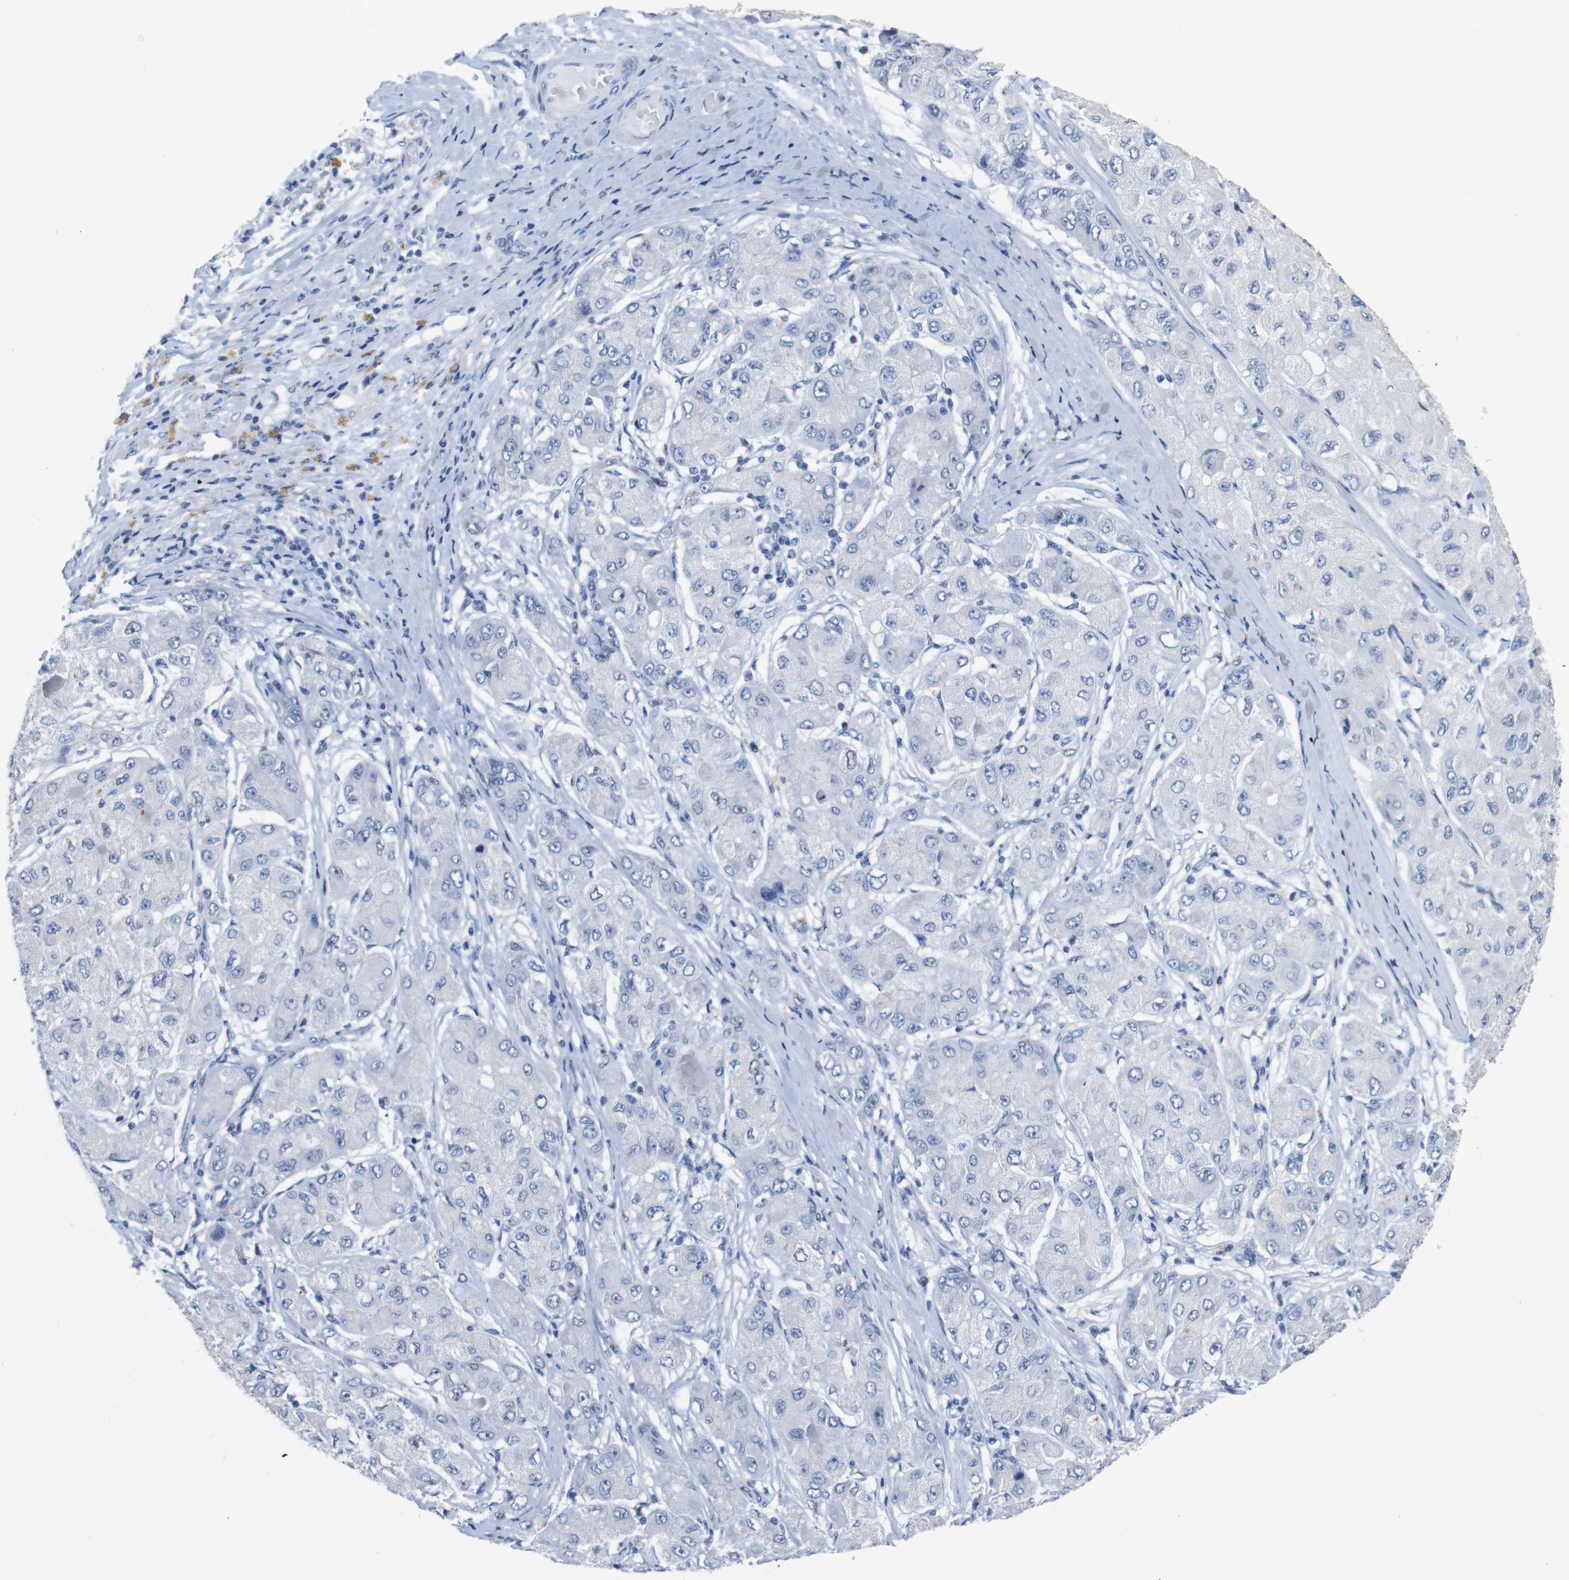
{"staining": {"intensity": "negative", "quantity": "none", "location": "none"}, "tissue": "liver cancer", "cell_type": "Tumor cells", "image_type": "cancer", "snomed": [{"axis": "morphology", "description": "Carcinoma, Hepatocellular, NOS"}, {"axis": "topography", "description": "Liver"}], "caption": "Liver hepatocellular carcinoma stained for a protein using immunohistochemistry (IHC) reveals no staining tumor cells.", "gene": "CDK2", "patient": {"sex": "male", "age": 80}}